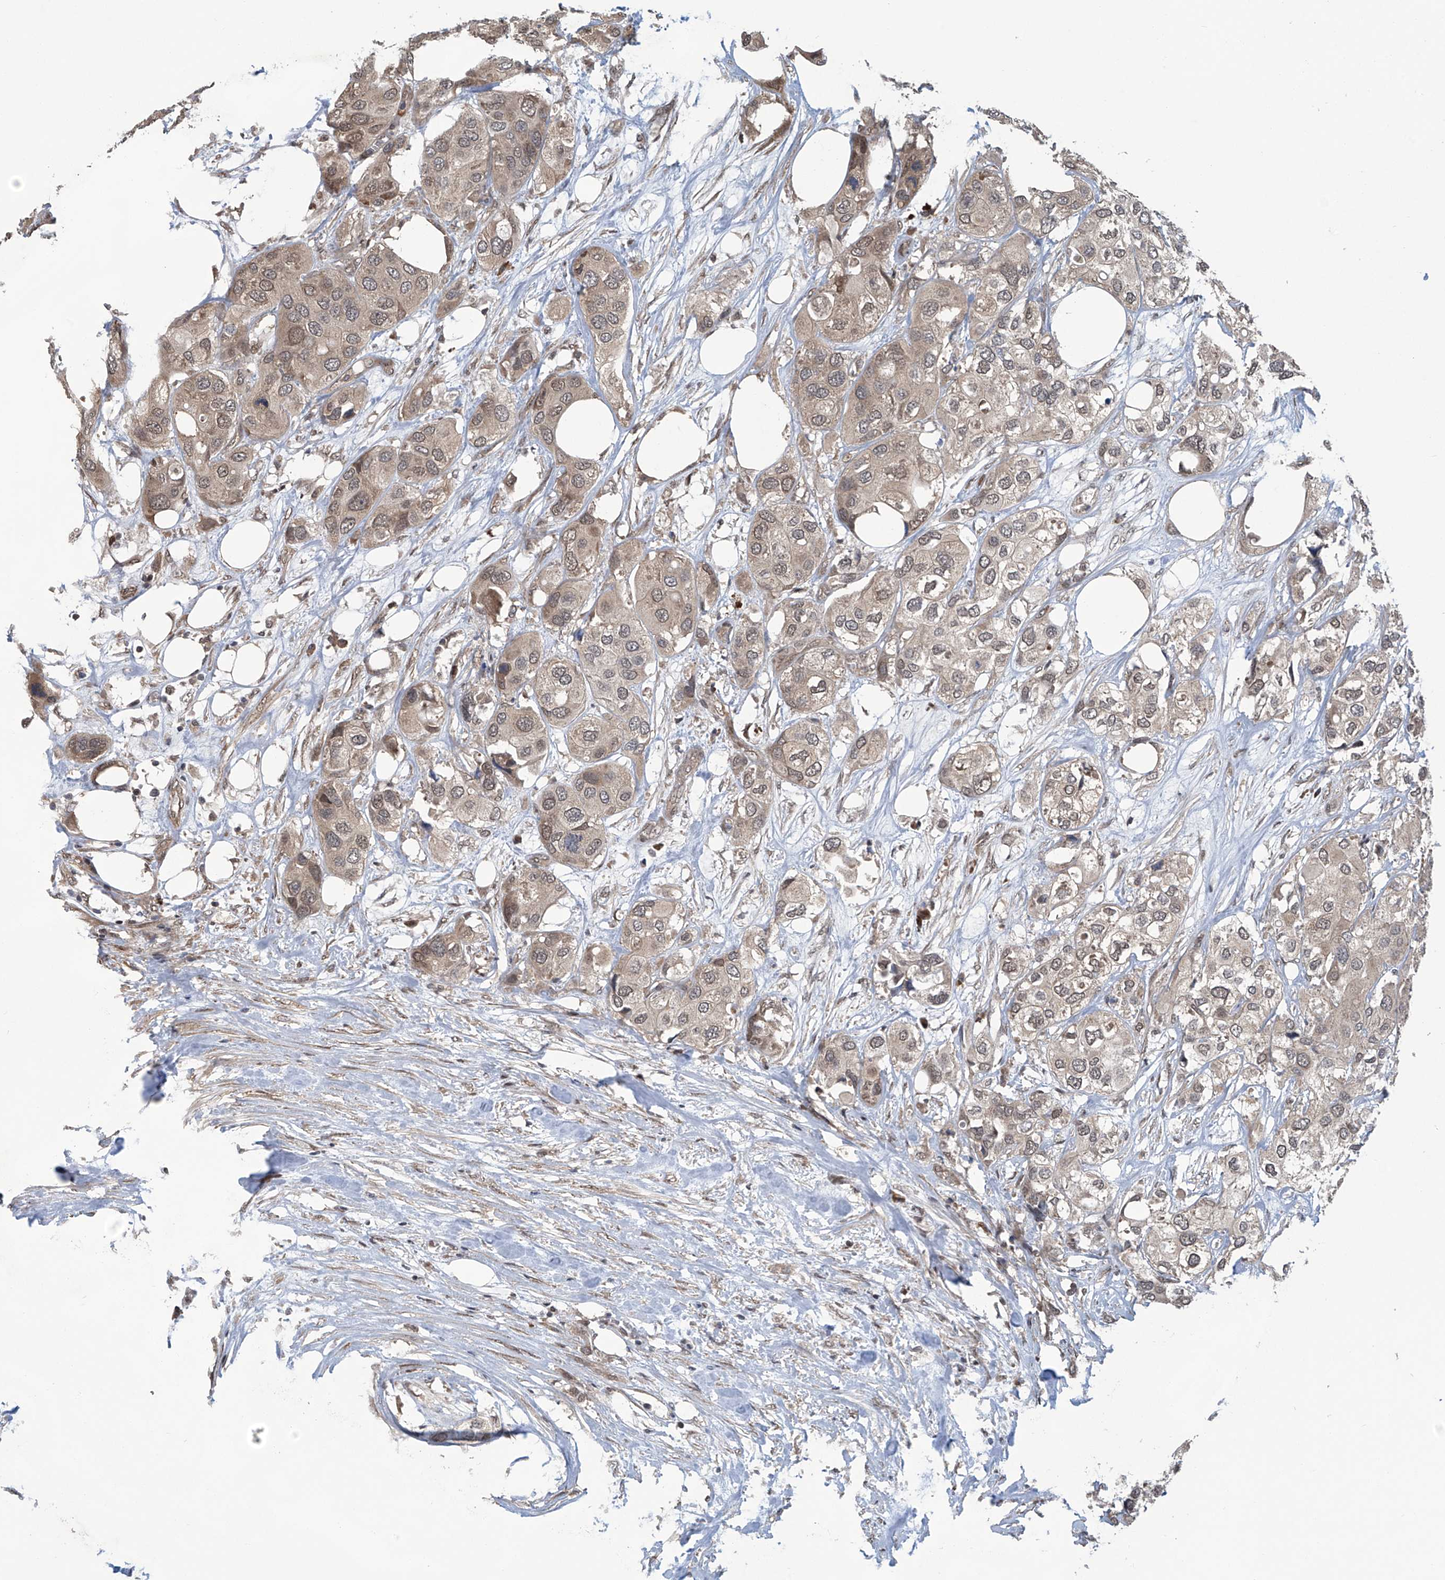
{"staining": {"intensity": "weak", "quantity": ">75%", "location": "cytoplasmic/membranous,nuclear"}, "tissue": "urothelial cancer", "cell_type": "Tumor cells", "image_type": "cancer", "snomed": [{"axis": "morphology", "description": "Urothelial carcinoma, High grade"}, {"axis": "topography", "description": "Urinary bladder"}], "caption": "Immunohistochemistry (IHC) (DAB (3,3'-diaminobenzidine)) staining of human urothelial carcinoma (high-grade) demonstrates weak cytoplasmic/membranous and nuclear protein staining in approximately >75% of tumor cells.", "gene": "ABHD13", "patient": {"sex": "male", "age": 64}}